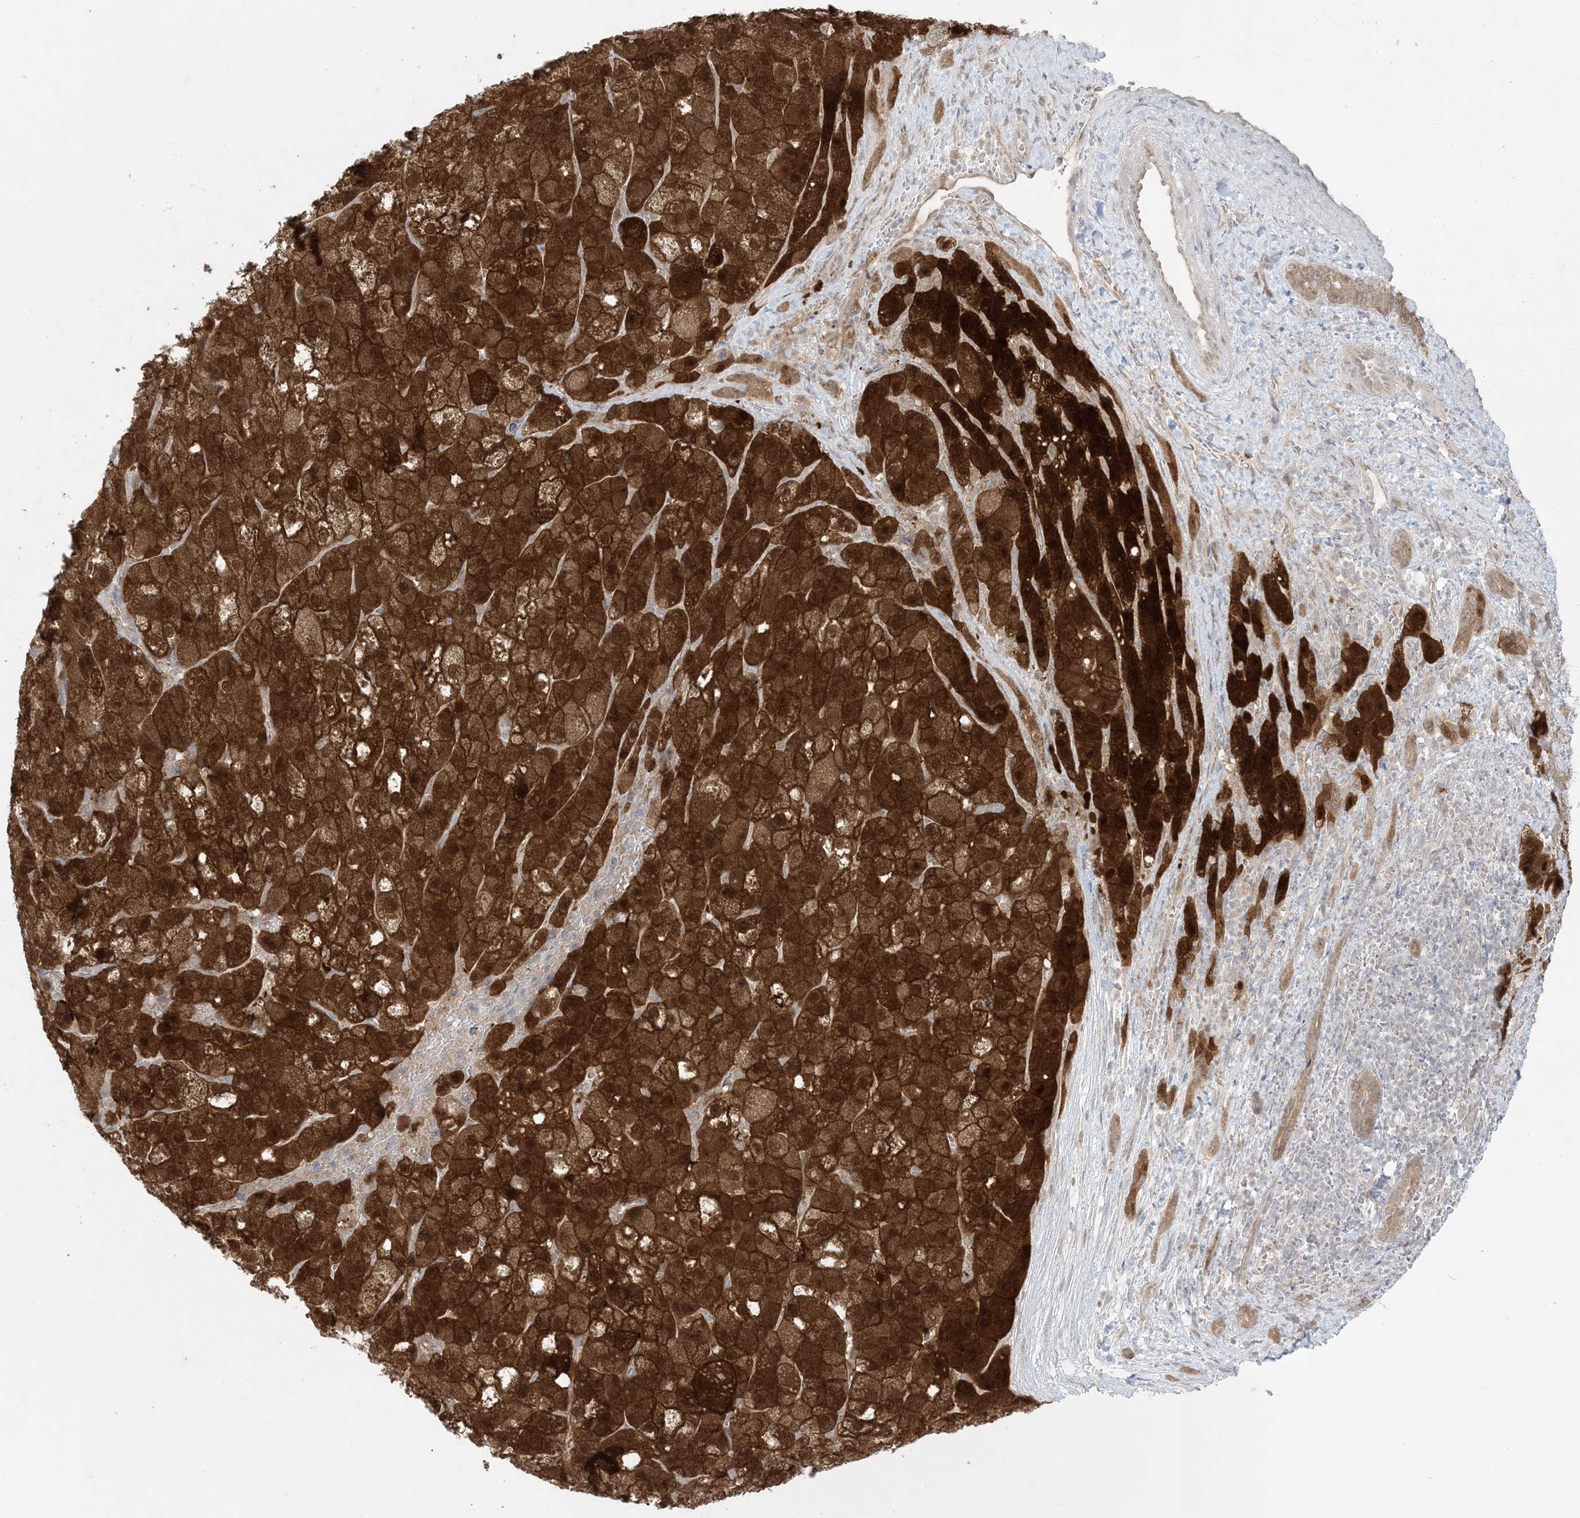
{"staining": {"intensity": "strong", "quantity": ">75%", "location": "cytoplasmic/membranous,nuclear"}, "tissue": "liver cancer", "cell_type": "Tumor cells", "image_type": "cancer", "snomed": [{"axis": "morphology", "description": "Carcinoma, Hepatocellular, NOS"}, {"axis": "topography", "description": "Liver"}], "caption": "Liver cancer was stained to show a protein in brown. There is high levels of strong cytoplasmic/membranous and nuclear staining in approximately >75% of tumor cells.", "gene": "NRBP2", "patient": {"sex": "male", "age": 57}}